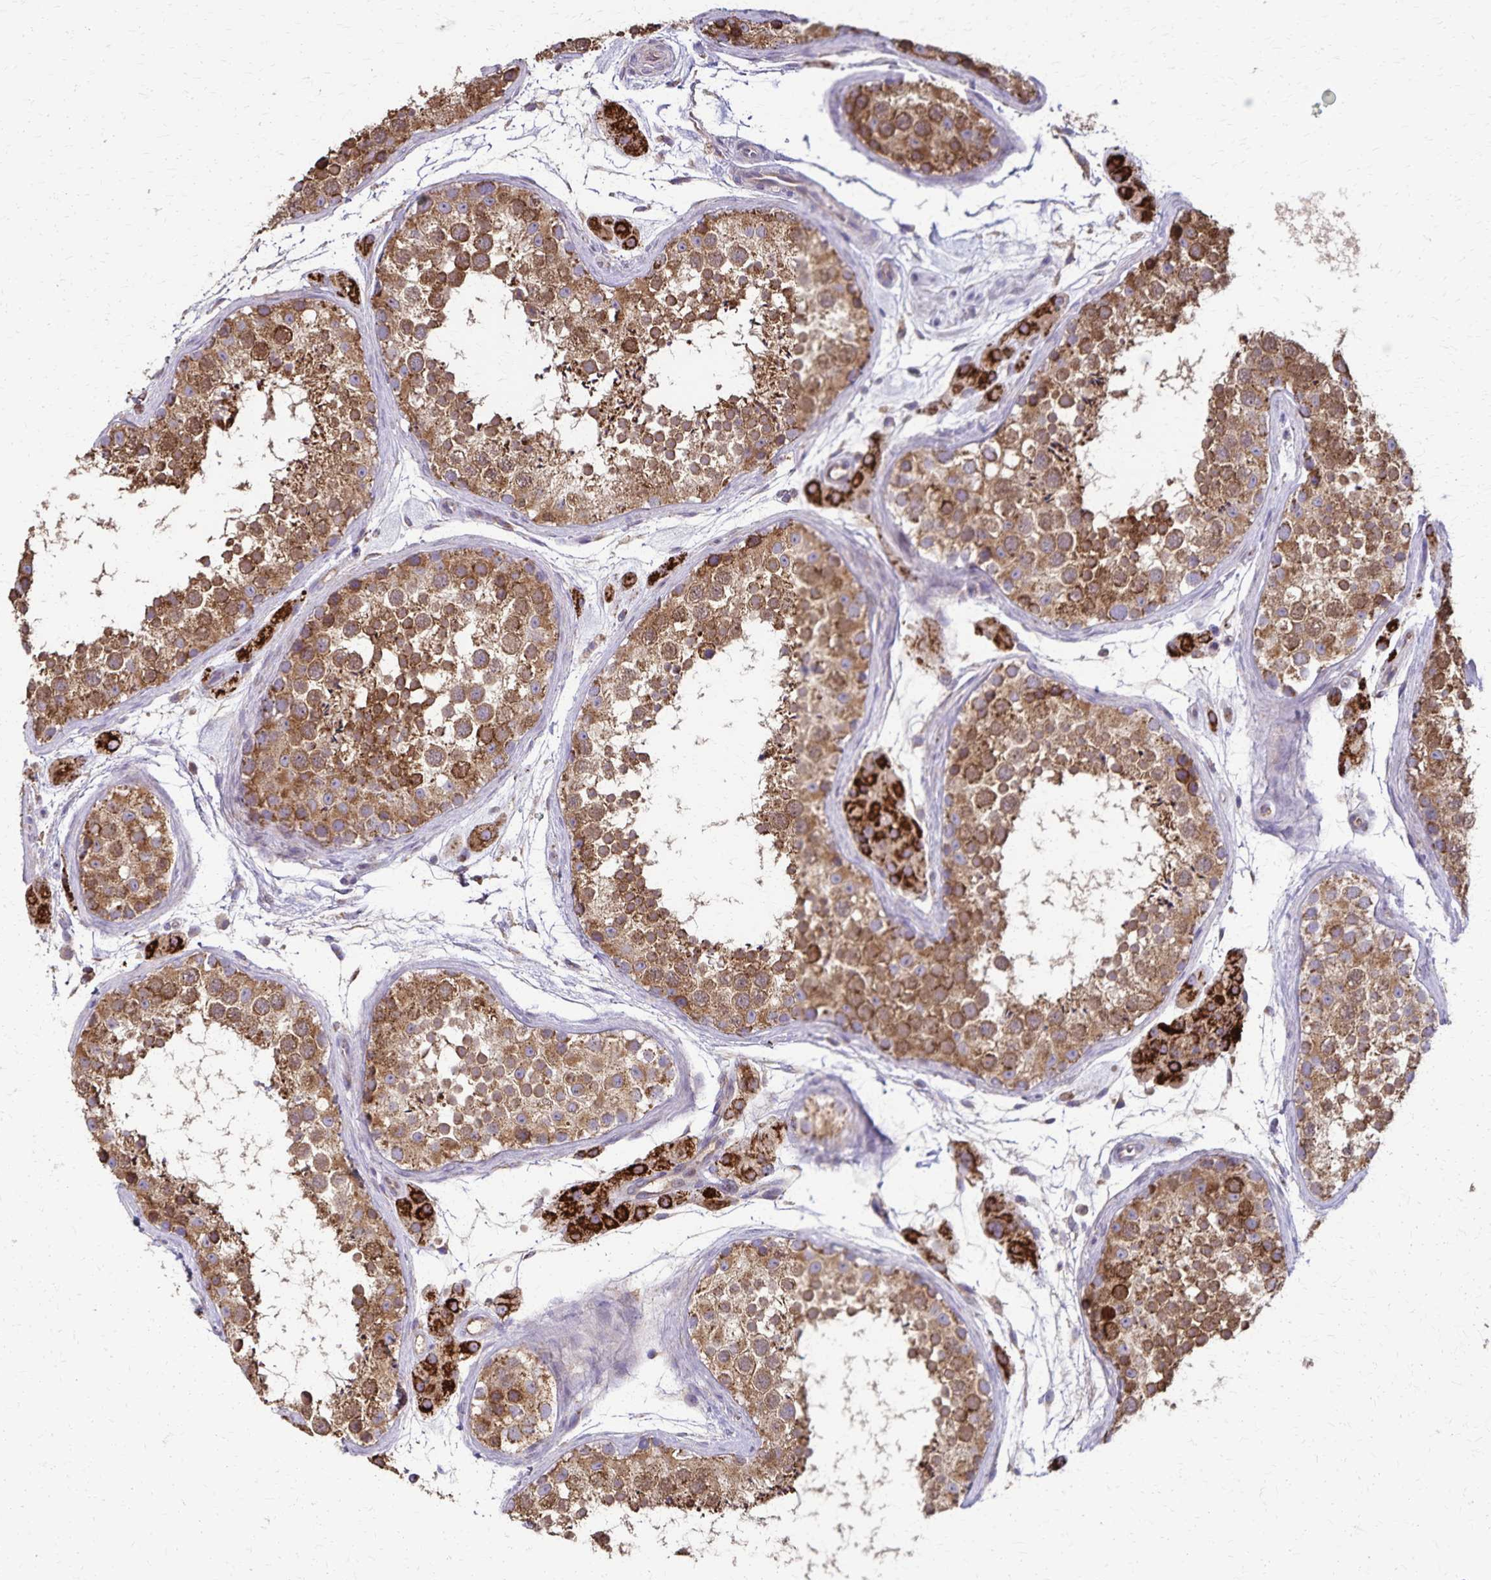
{"staining": {"intensity": "strong", "quantity": ">75%", "location": "cytoplasmic/membranous"}, "tissue": "testis", "cell_type": "Cells in seminiferous ducts", "image_type": "normal", "snomed": [{"axis": "morphology", "description": "Normal tissue, NOS"}, {"axis": "topography", "description": "Testis"}], "caption": "DAB (3,3'-diaminobenzidine) immunohistochemical staining of benign human testis exhibits strong cytoplasmic/membranous protein staining in approximately >75% of cells in seminiferous ducts. (Stains: DAB (3,3'-diaminobenzidine) in brown, nuclei in blue, Microscopy: brightfield microscopy at high magnification).", "gene": "RNF10", "patient": {"sex": "male", "age": 41}}